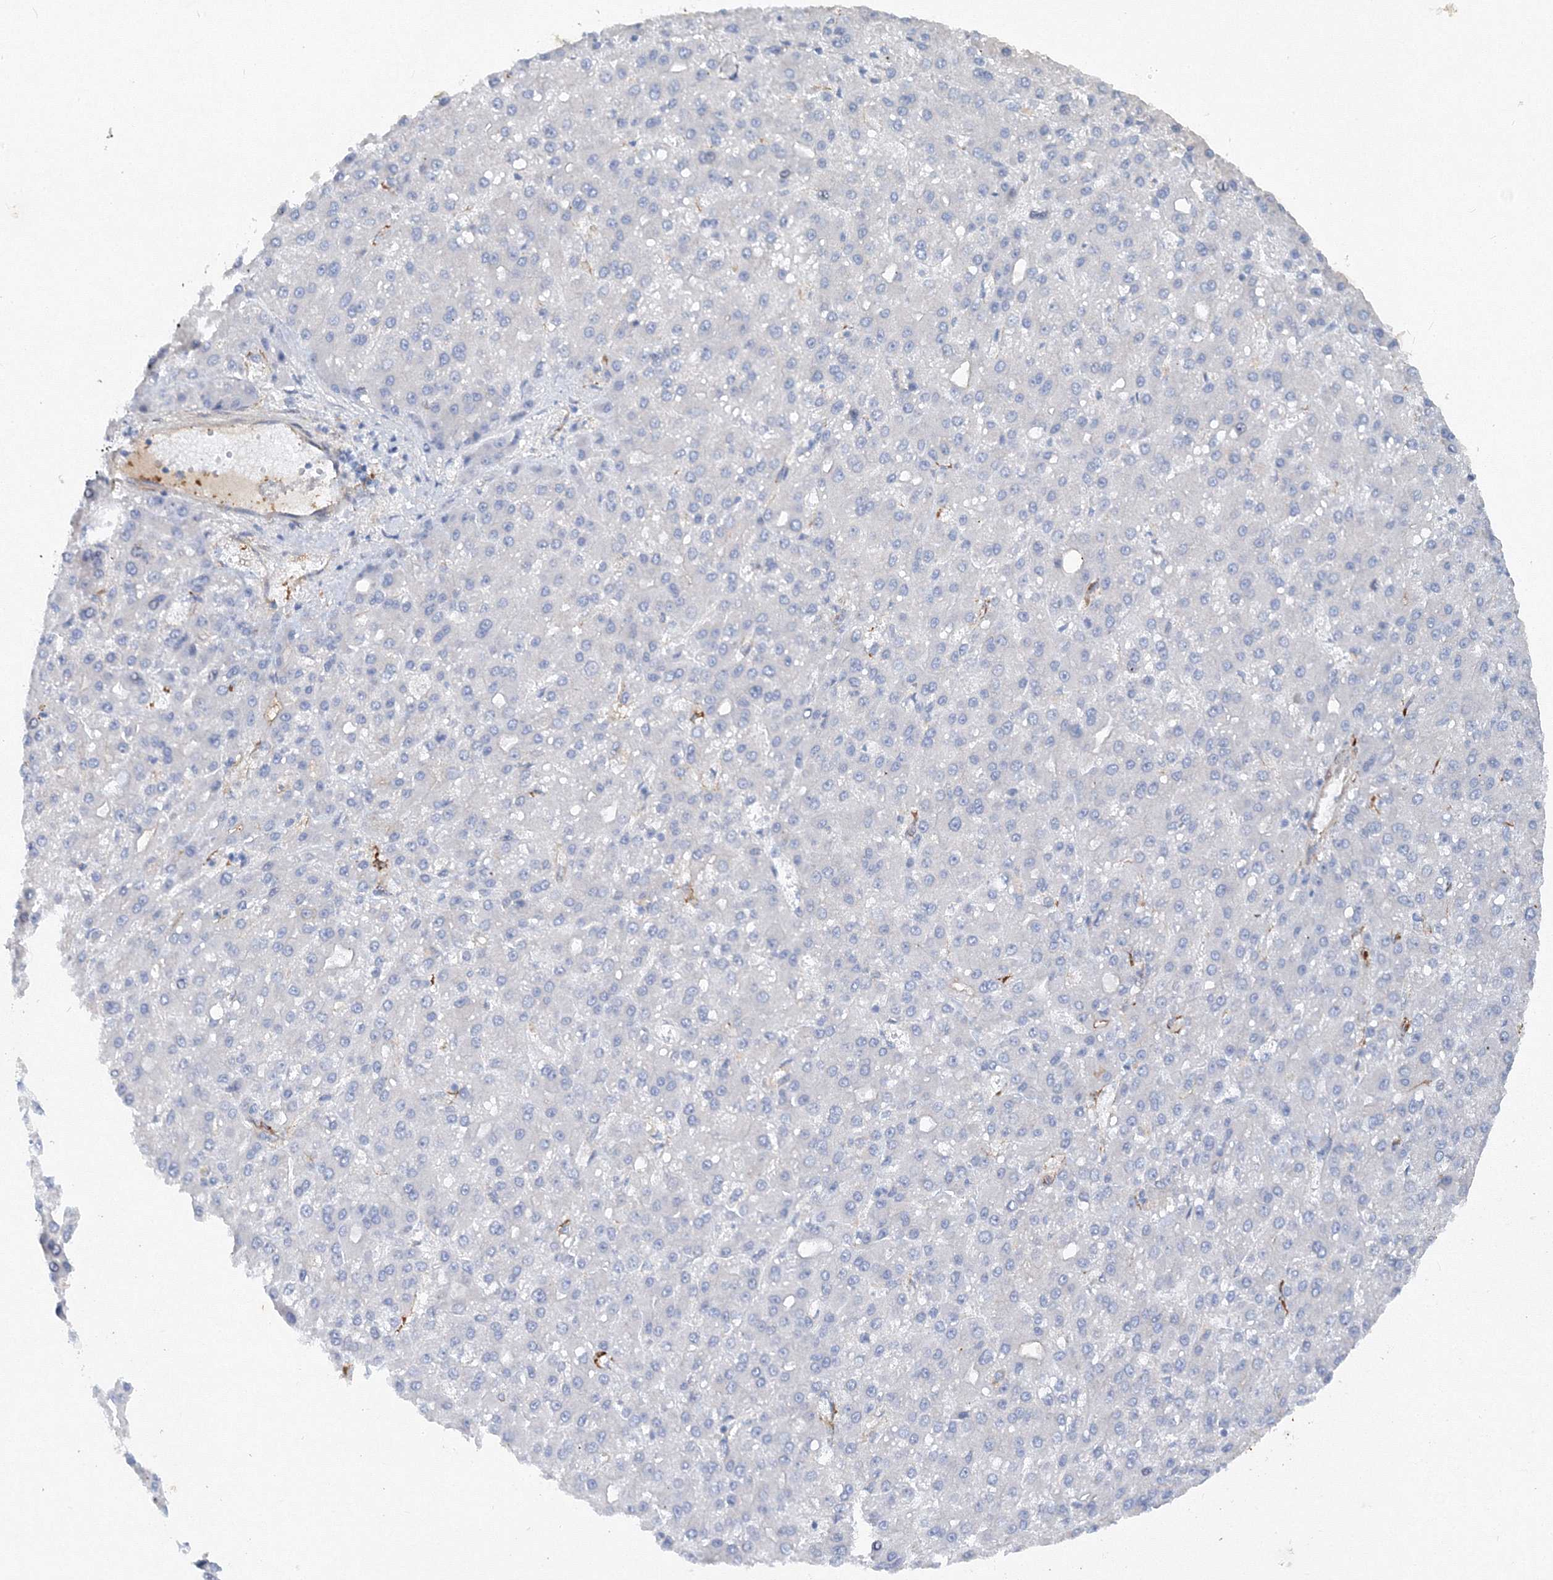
{"staining": {"intensity": "negative", "quantity": "none", "location": "none"}, "tissue": "liver cancer", "cell_type": "Tumor cells", "image_type": "cancer", "snomed": [{"axis": "morphology", "description": "Carcinoma, Hepatocellular, NOS"}, {"axis": "topography", "description": "Liver"}], "caption": "DAB immunohistochemical staining of liver cancer (hepatocellular carcinoma) demonstrates no significant positivity in tumor cells.", "gene": "TANC1", "patient": {"sex": "male", "age": 67}}